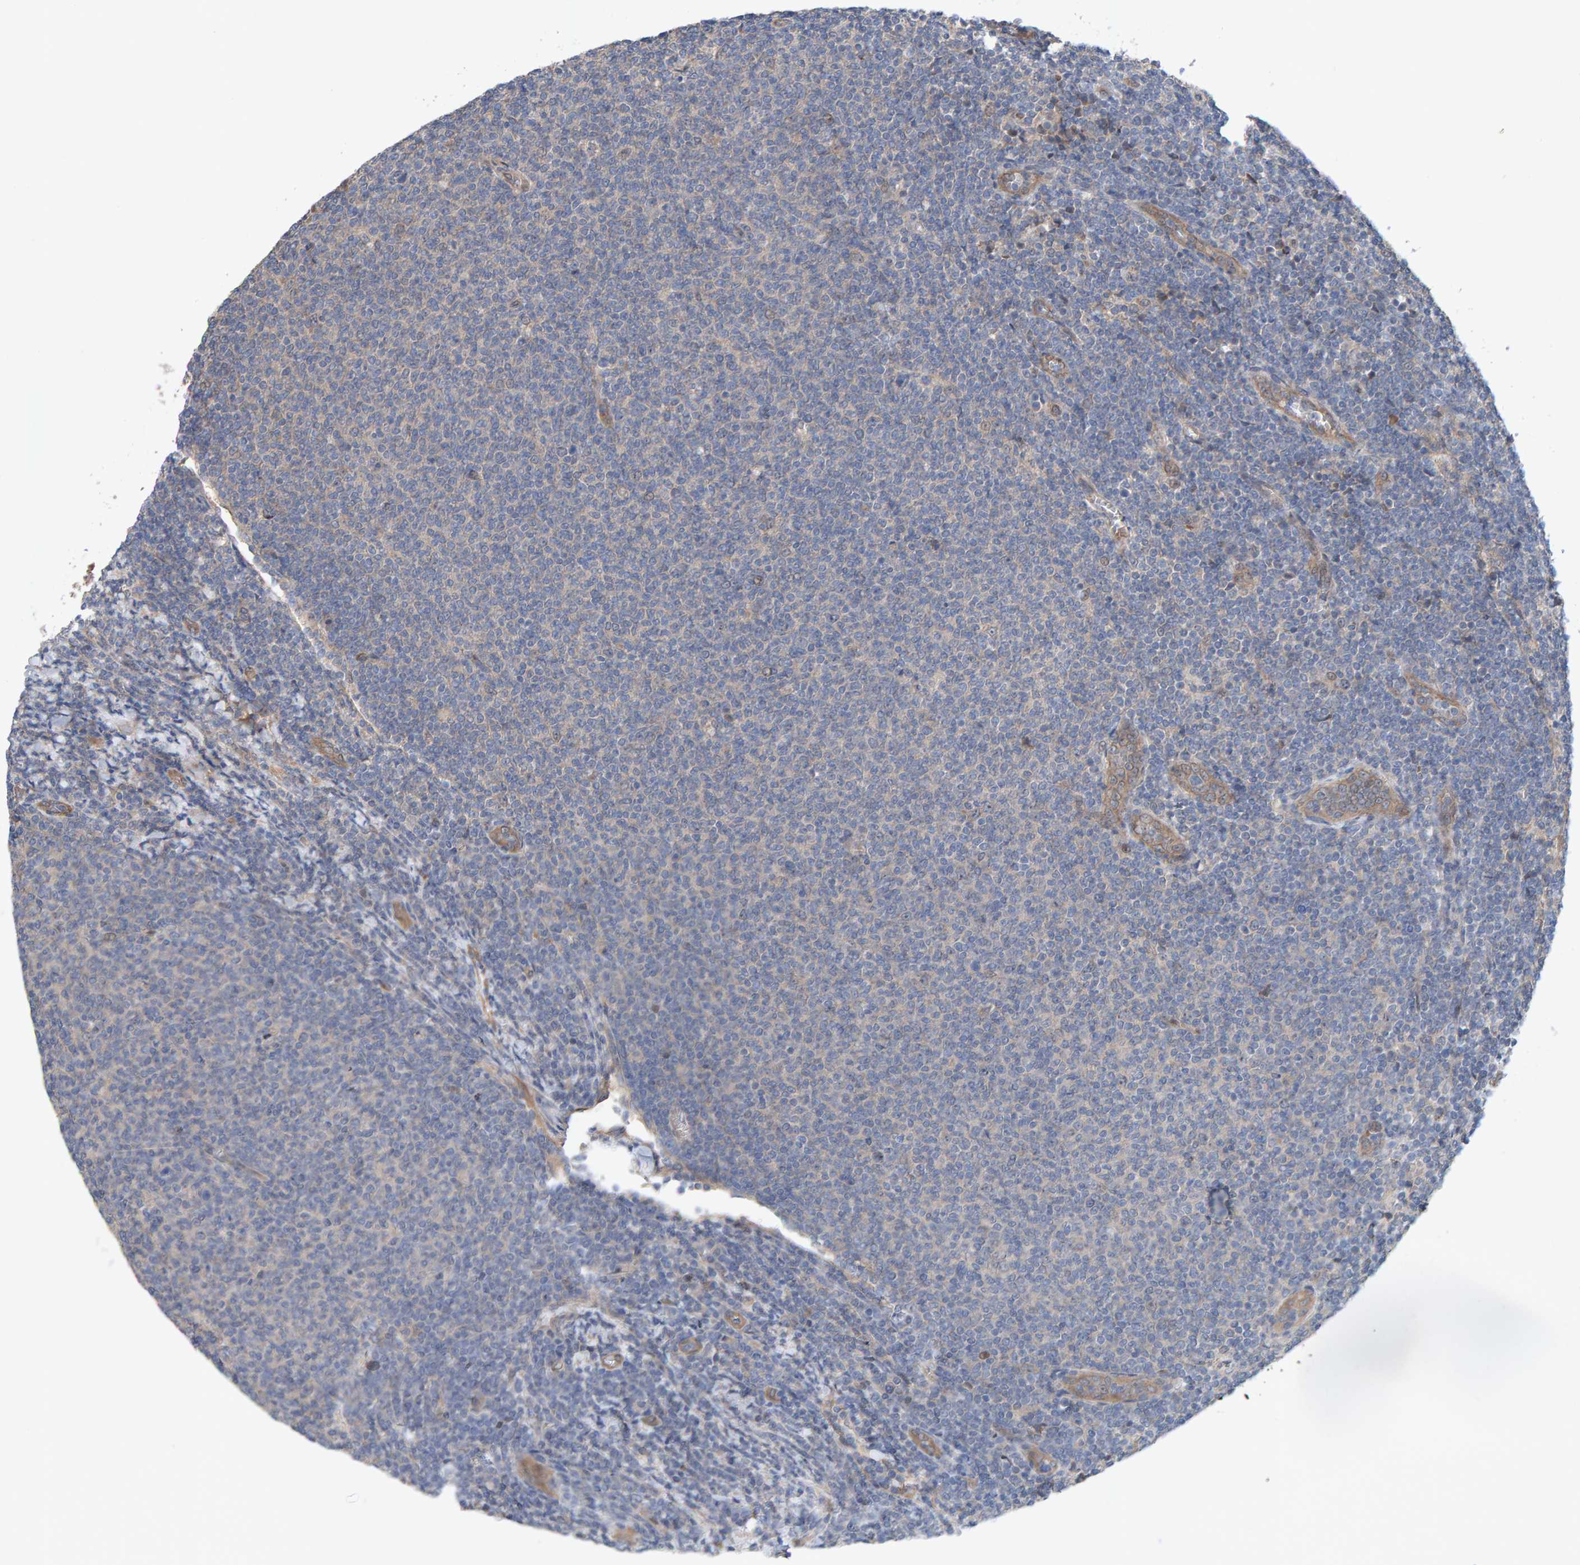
{"staining": {"intensity": "negative", "quantity": "none", "location": "none"}, "tissue": "lymphoma", "cell_type": "Tumor cells", "image_type": "cancer", "snomed": [{"axis": "morphology", "description": "Malignant lymphoma, non-Hodgkin's type, Low grade"}, {"axis": "topography", "description": "Lymph node"}], "caption": "The immunohistochemistry histopathology image has no significant expression in tumor cells of low-grade malignant lymphoma, non-Hodgkin's type tissue.", "gene": "LRSAM1", "patient": {"sex": "male", "age": 66}}